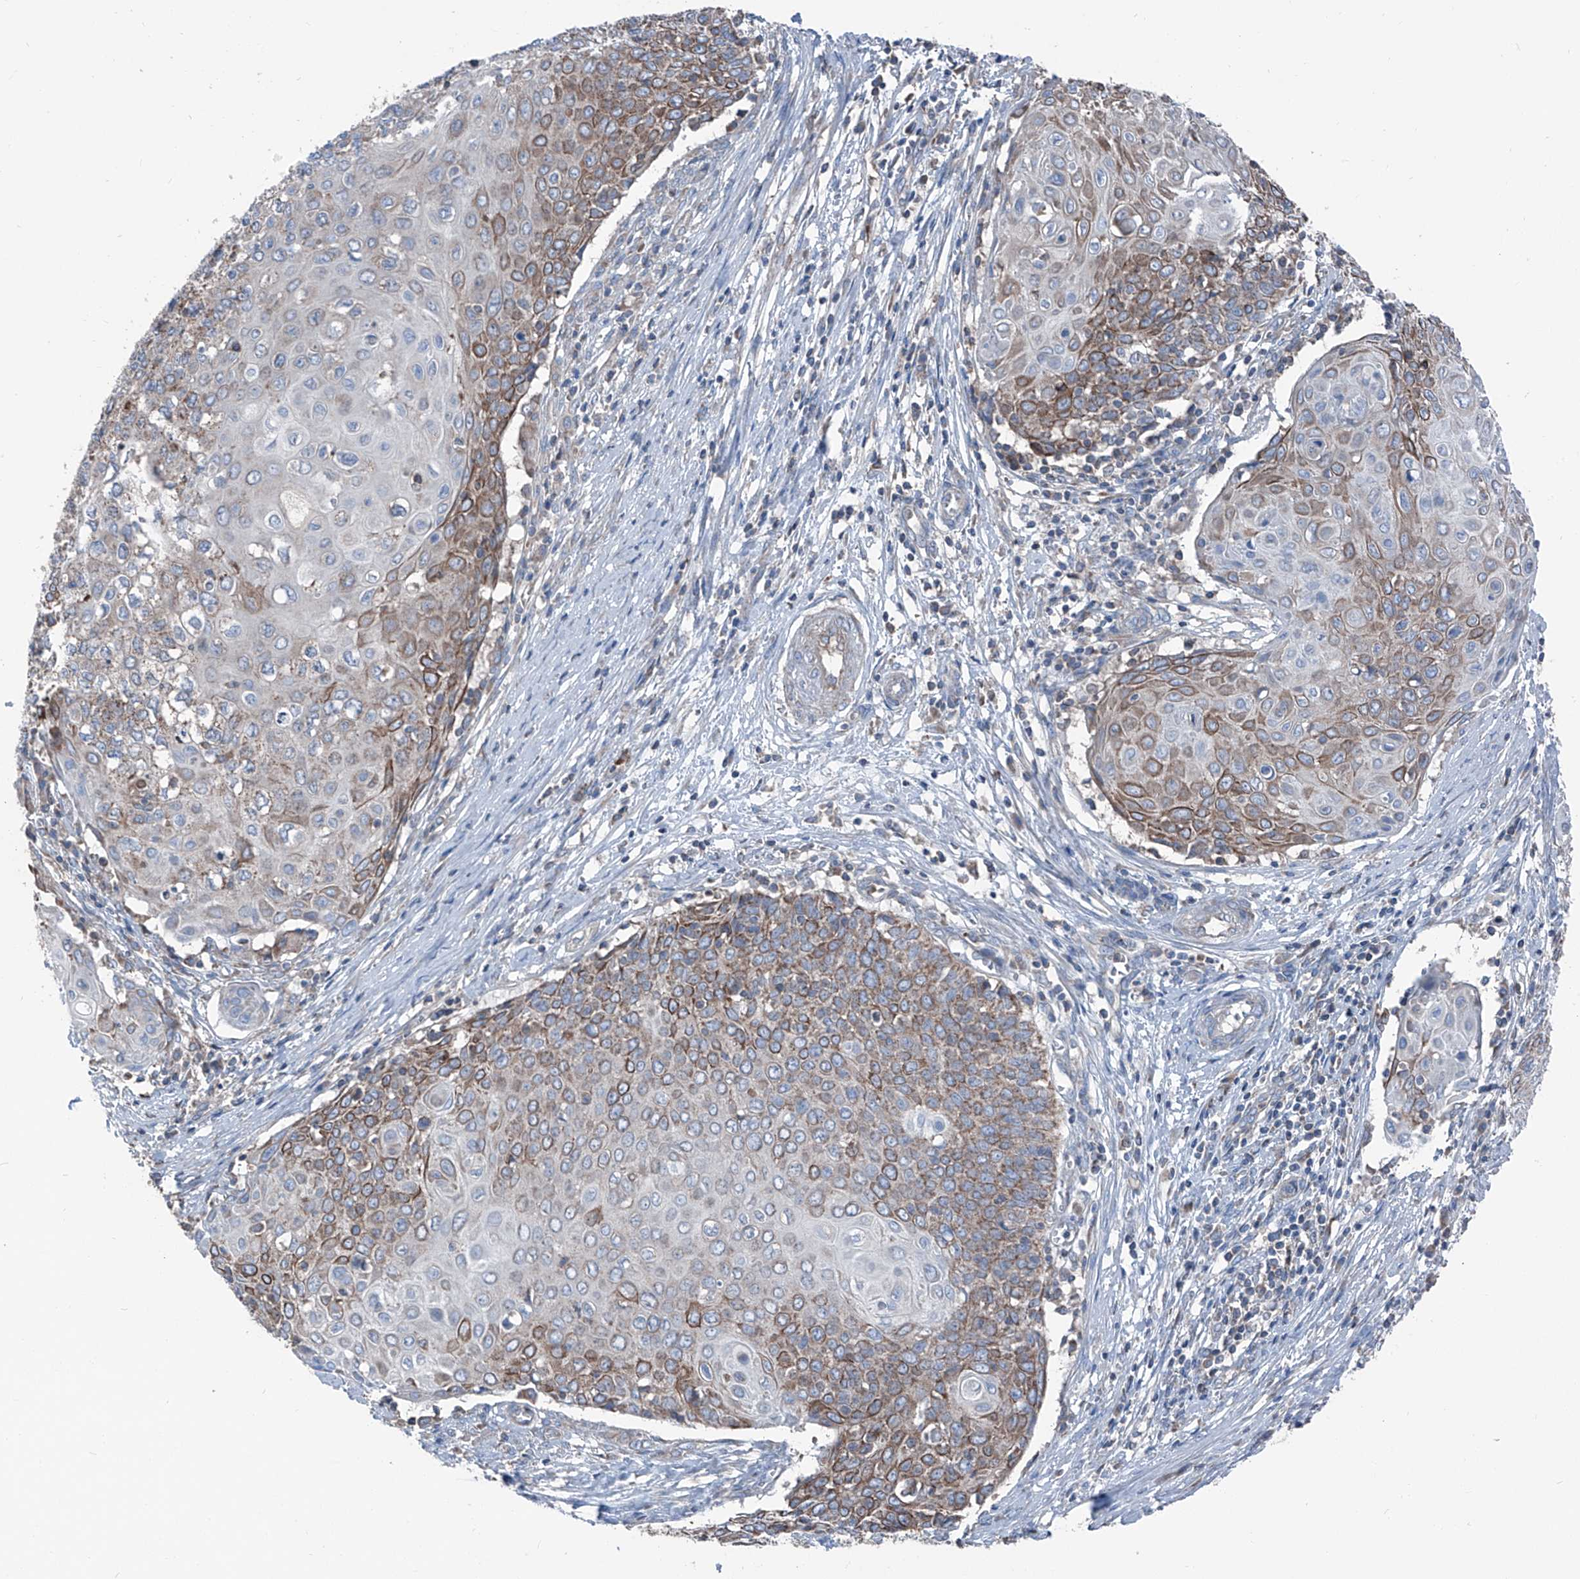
{"staining": {"intensity": "moderate", "quantity": ">75%", "location": "cytoplasmic/membranous"}, "tissue": "cervical cancer", "cell_type": "Tumor cells", "image_type": "cancer", "snomed": [{"axis": "morphology", "description": "Squamous cell carcinoma, NOS"}, {"axis": "topography", "description": "Cervix"}], "caption": "High-power microscopy captured an immunohistochemistry (IHC) histopathology image of squamous cell carcinoma (cervical), revealing moderate cytoplasmic/membranous expression in about >75% of tumor cells. (Brightfield microscopy of DAB IHC at high magnification).", "gene": "GPAT3", "patient": {"sex": "female", "age": 39}}